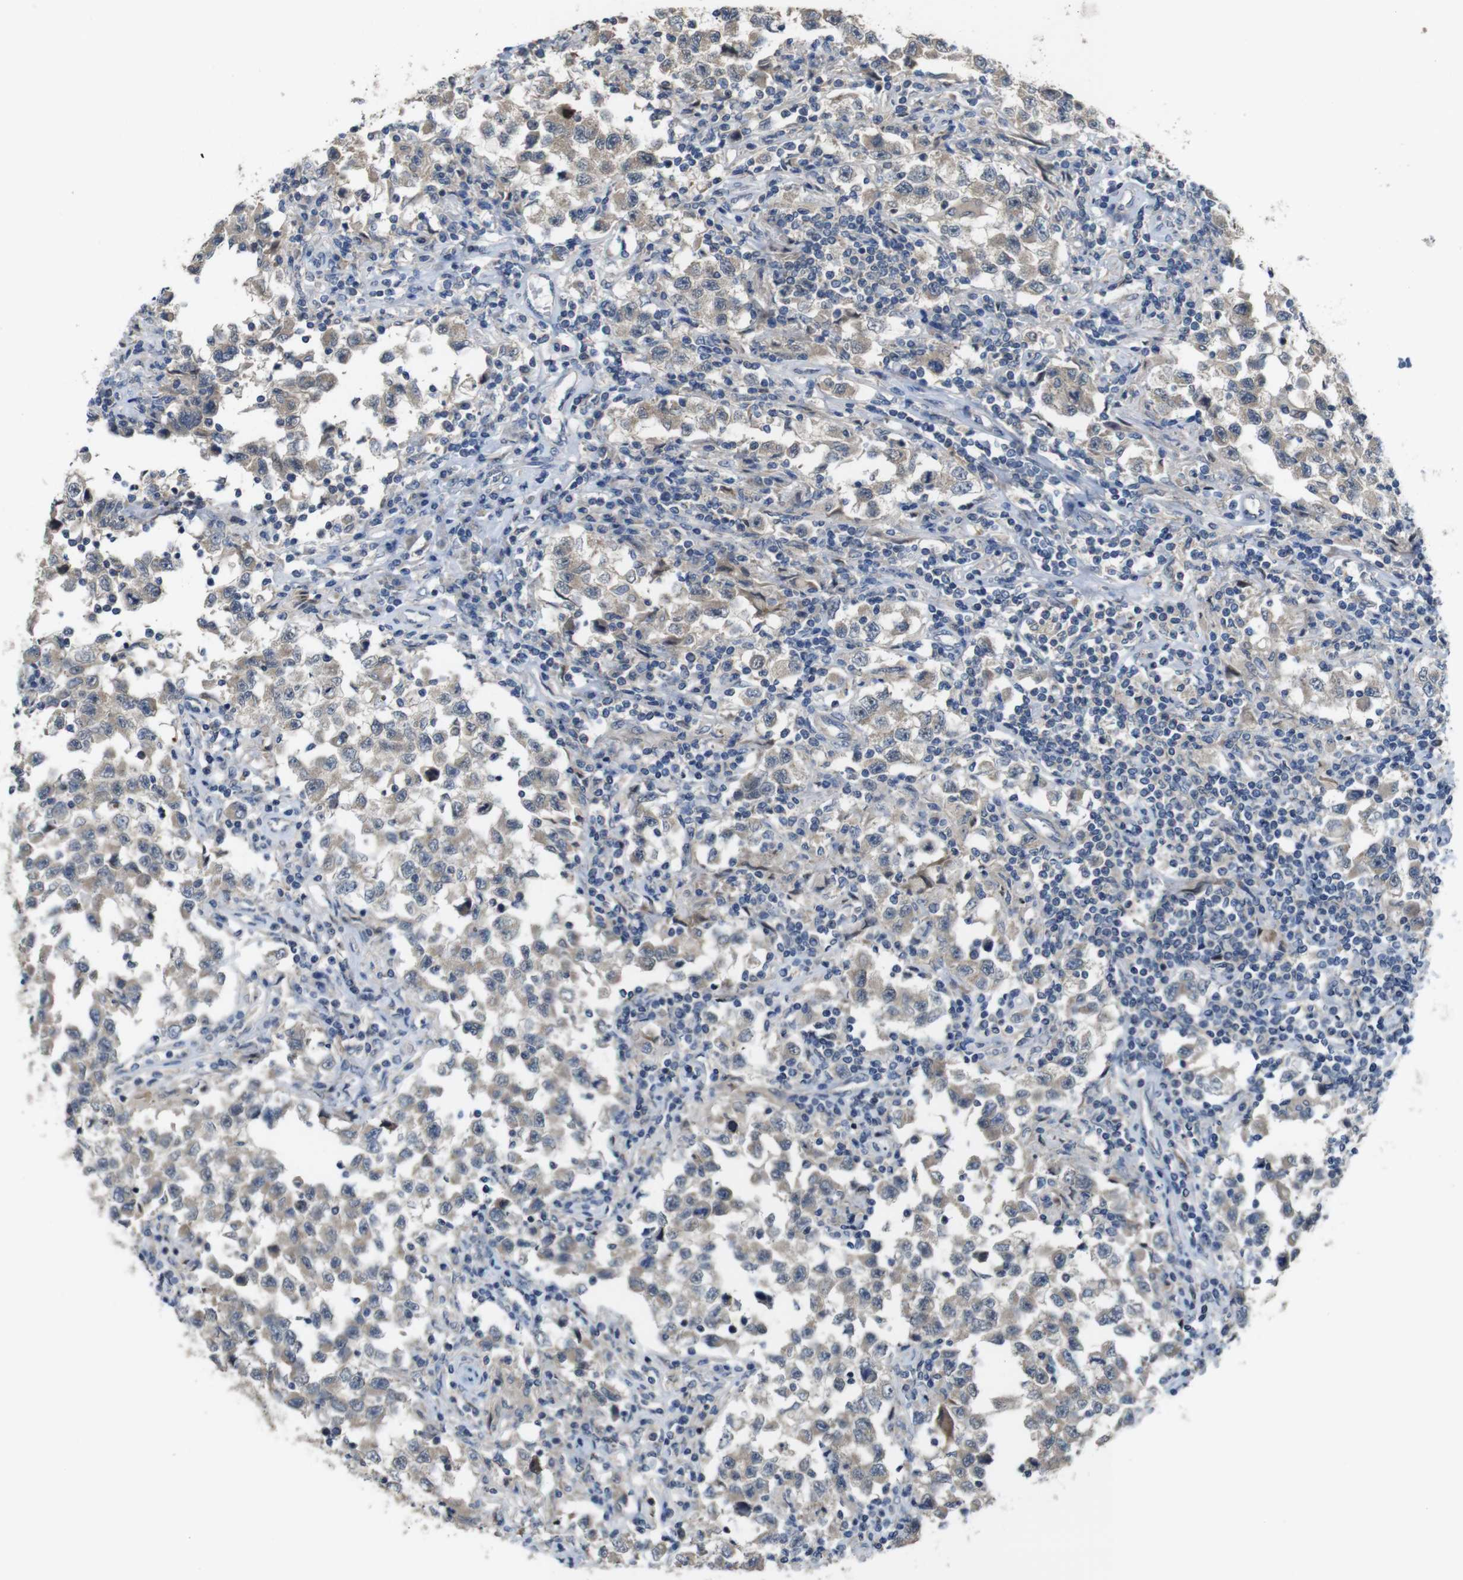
{"staining": {"intensity": "weak", "quantity": ">75%", "location": "cytoplasmic/membranous"}, "tissue": "testis cancer", "cell_type": "Tumor cells", "image_type": "cancer", "snomed": [{"axis": "morphology", "description": "Carcinoma, Embryonal, NOS"}, {"axis": "topography", "description": "Testis"}], "caption": "Tumor cells exhibit low levels of weak cytoplasmic/membranous expression in about >75% of cells in human embryonal carcinoma (testis). The staining is performed using DAB brown chromogen to label protein expression. The nuclei are counter-stained blue using hematoxylin.", "gene": "CDC34", "patient": {"sex": "male", "age": 21}}